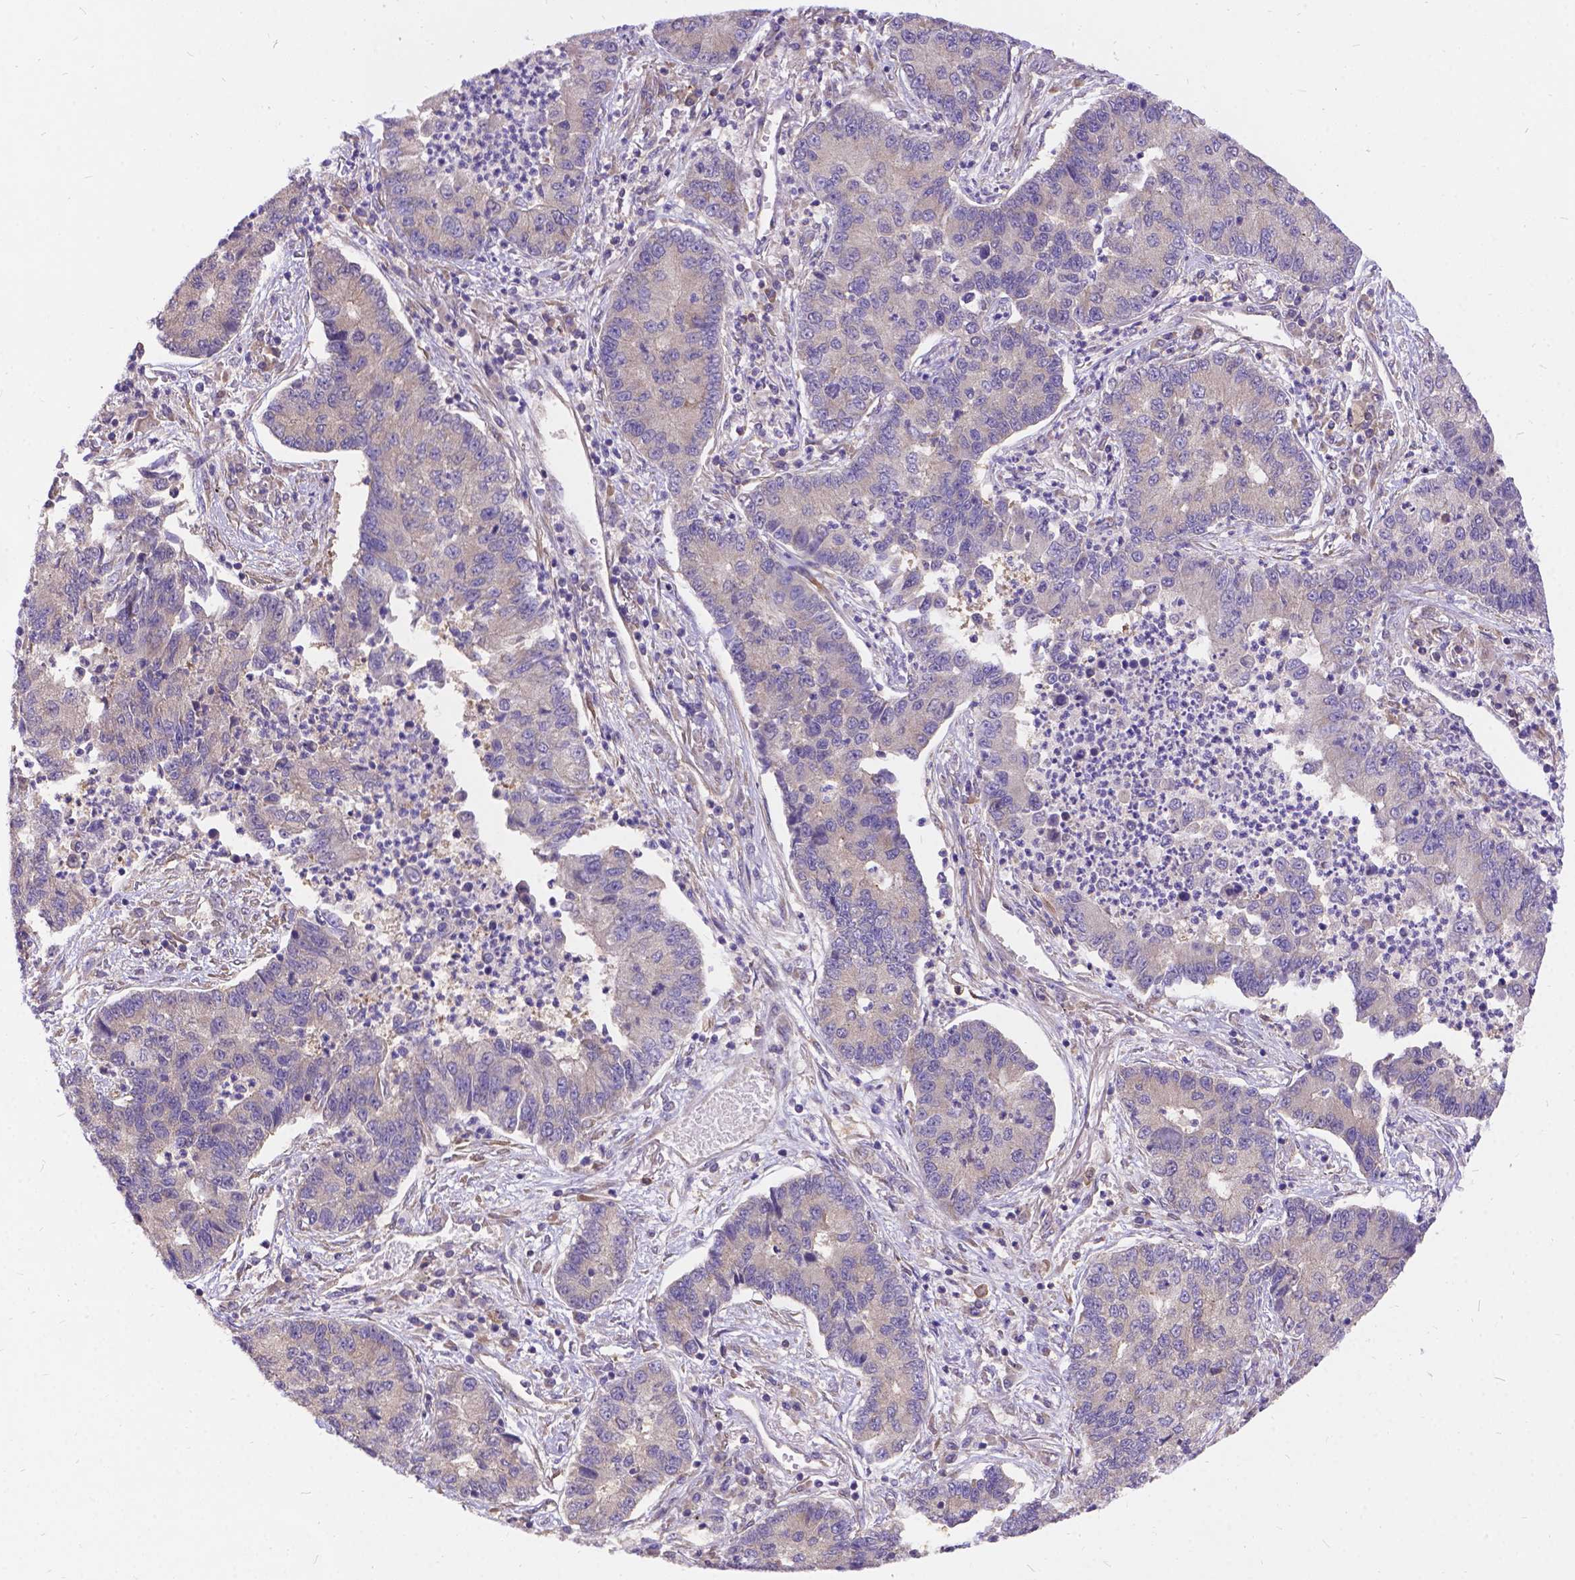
{"staining": {"intensity": "negative", "quantity": "none", "location": "none"}, "tissue": "lung cancer", "cell_type": "Tumor cells", "image_type": "cancer", "snomed": [{"axis": "morphology", "description": "Adenocarcinoma, NOS"}, {"axis": "topography", "description": "Lung"}], "caption": "Immunohistochemistry (IHC) micrograph of neoplastic tissue: lung adenocarcinoma stained with DAB displays no significant protein expression in tumor cells. (IHC, brightfield microscopy, high magnification).", "gene": "DENND6A", "patient": {"sex": "female", "age": 57}}